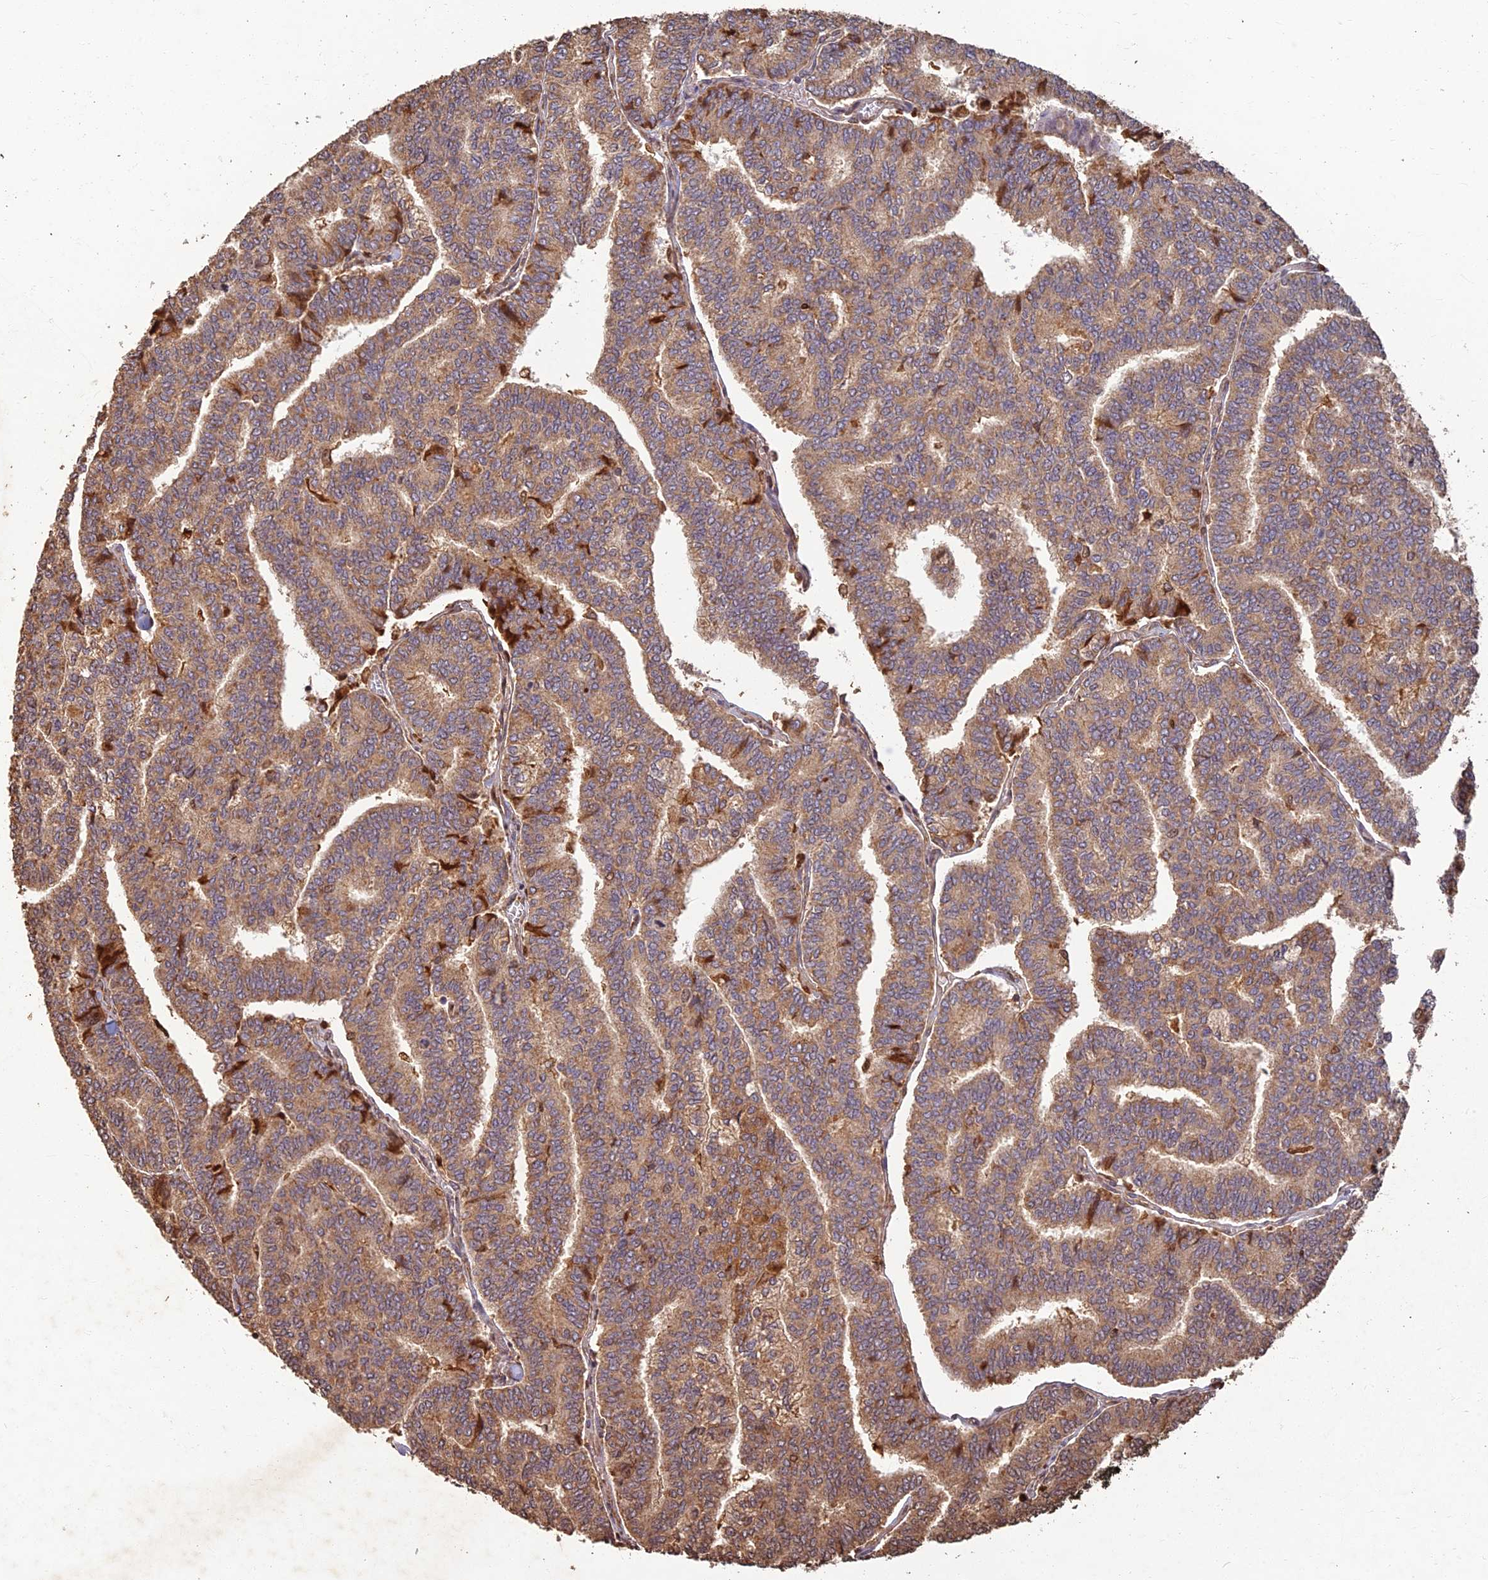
{"staining": {"intensity": "moderate", "quantity": ">75%", "location": "cytoplasmic/membranous"}, "tissue": "thyroid cancer", "cell_type": "Tumor cells", "image_type": "cancer", "snomed": [{"axis": "morphology", "description": "Papillary adenocarcinoma, NOS"}, {"axis": "topography", "description": "Thyroid gland"}], "caption": "IHC (DAB) staining of thyroid papillary adenocarcinoma exhibits moderate cytoplasmic/membranous protein staining in approximately >75% of tumor cells. (DAB = brown stain, brightfield microscopy at high magnification).", "gene": "CORO1C", "patient": {"sex": "female", "age": 35}}